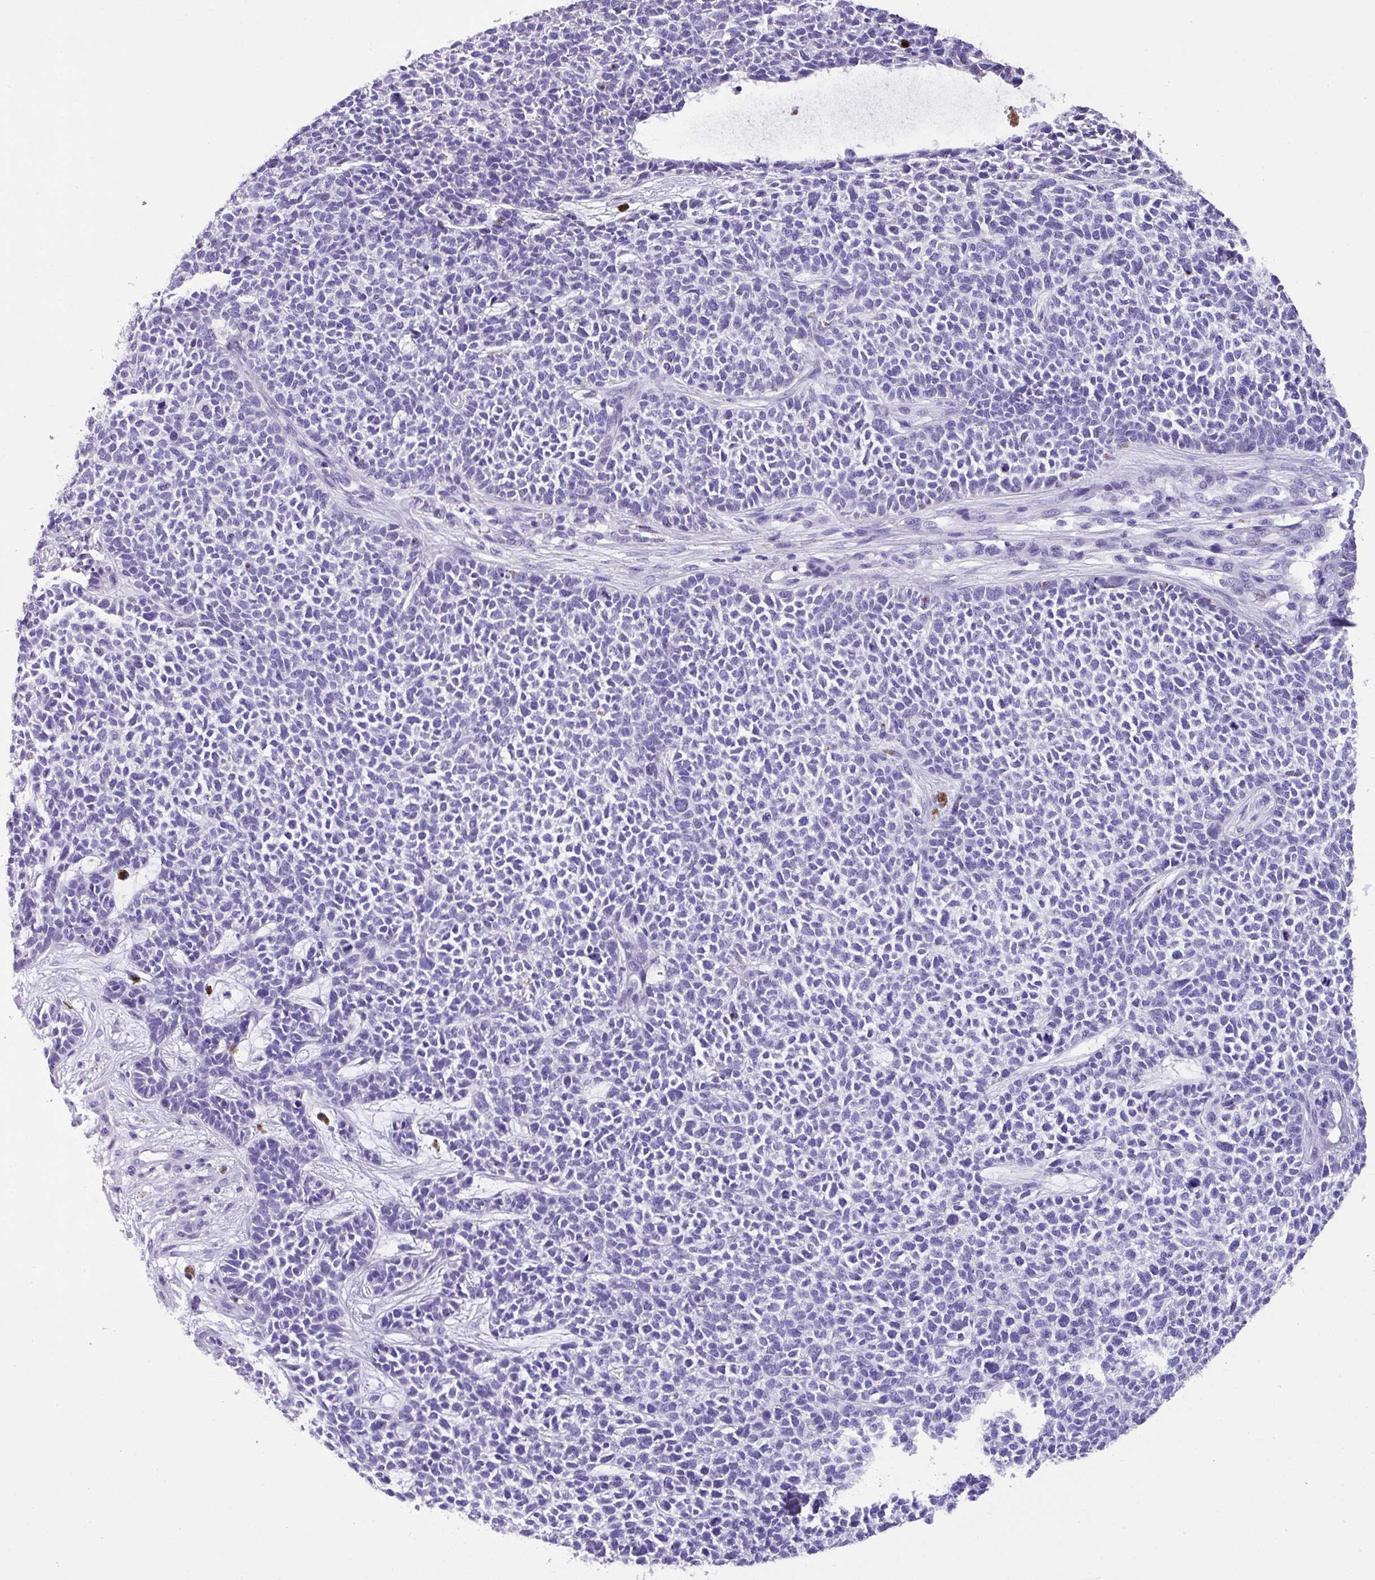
{"staining": {"intensity": "negative", "quantity": "none", "location": "none"}, "tissue": "skin cancer", "cell_type": "Tumor cells", "image_type": "cancer", "snomed": [{"axis": "morphology", "description": "Basal cell carcinoma"}, {"axis": "topography", "description": "Skin"}], "caption": "Tumor cells show no significant protein positivity in skin cancer. Brightfield microscopy of IHC stained with DAB (3,3'-diaminobenzidine) (brown) and hematoxylin (blue), captured at high magnification.", "gene": "MUC21", "patient": {"sex": "female", "age": 84}}